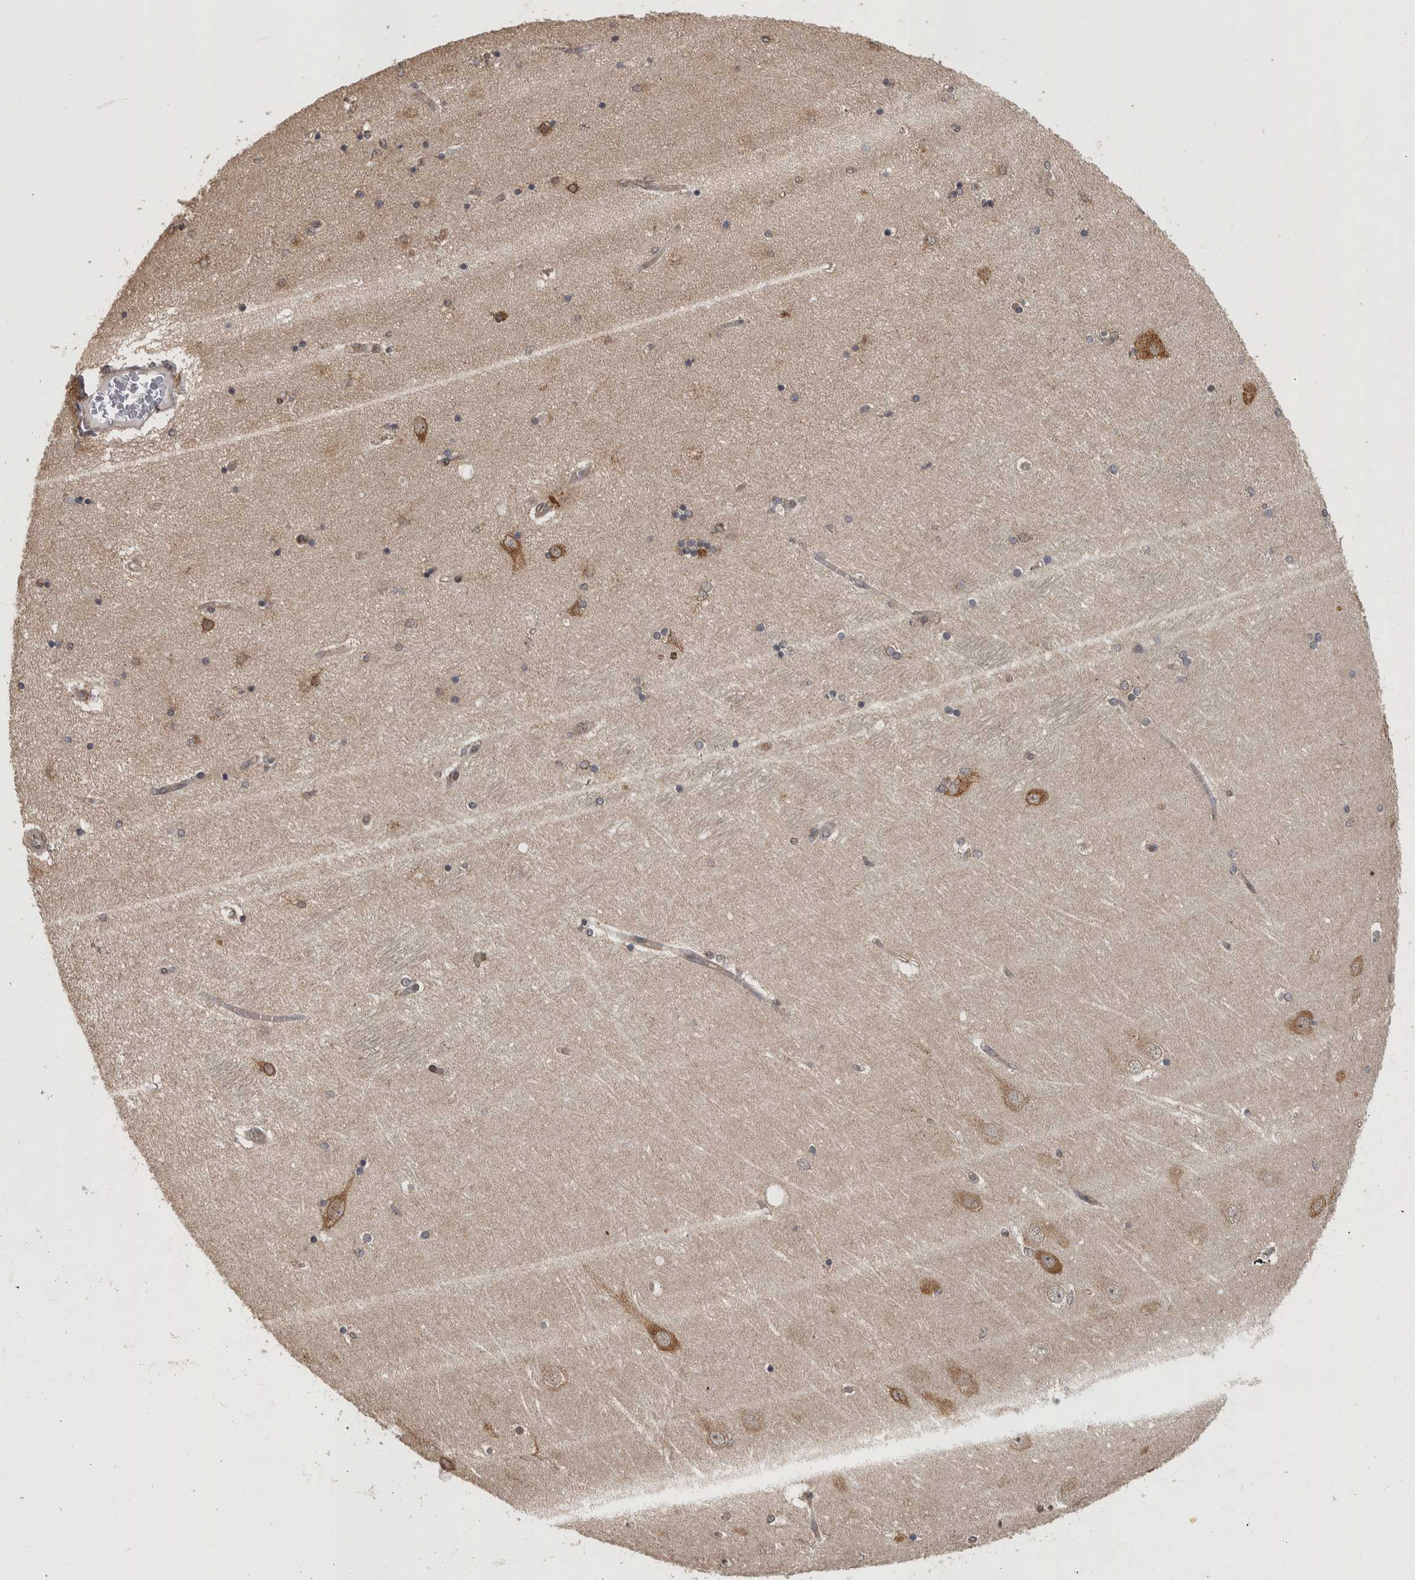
{"staining": {"intensity": "moderate", "quantity": "<25%", "location": "cytoplasmic/membranous"}, "tissue": "hippocampus", "cell_type": "Glial cells", "image_type": "normal", "snomed": [{"axis": "morphology", "description": "Normal tissue, NOS"}, {"axis": "topography", "description": "Hippocampus"}], "caption": "A brown stain shows moderate cytoplasmic/membranous expression of a protein in glial cells of normal hippocampus. The protein is stained brown, and the nuclei are stained in blue (DAB (3,3'-diaminobenzidine) IHC with brightfield microscopy, high magnification).", "gene": "ATXN2", "patient": {"sex": "female", "age": 54}}